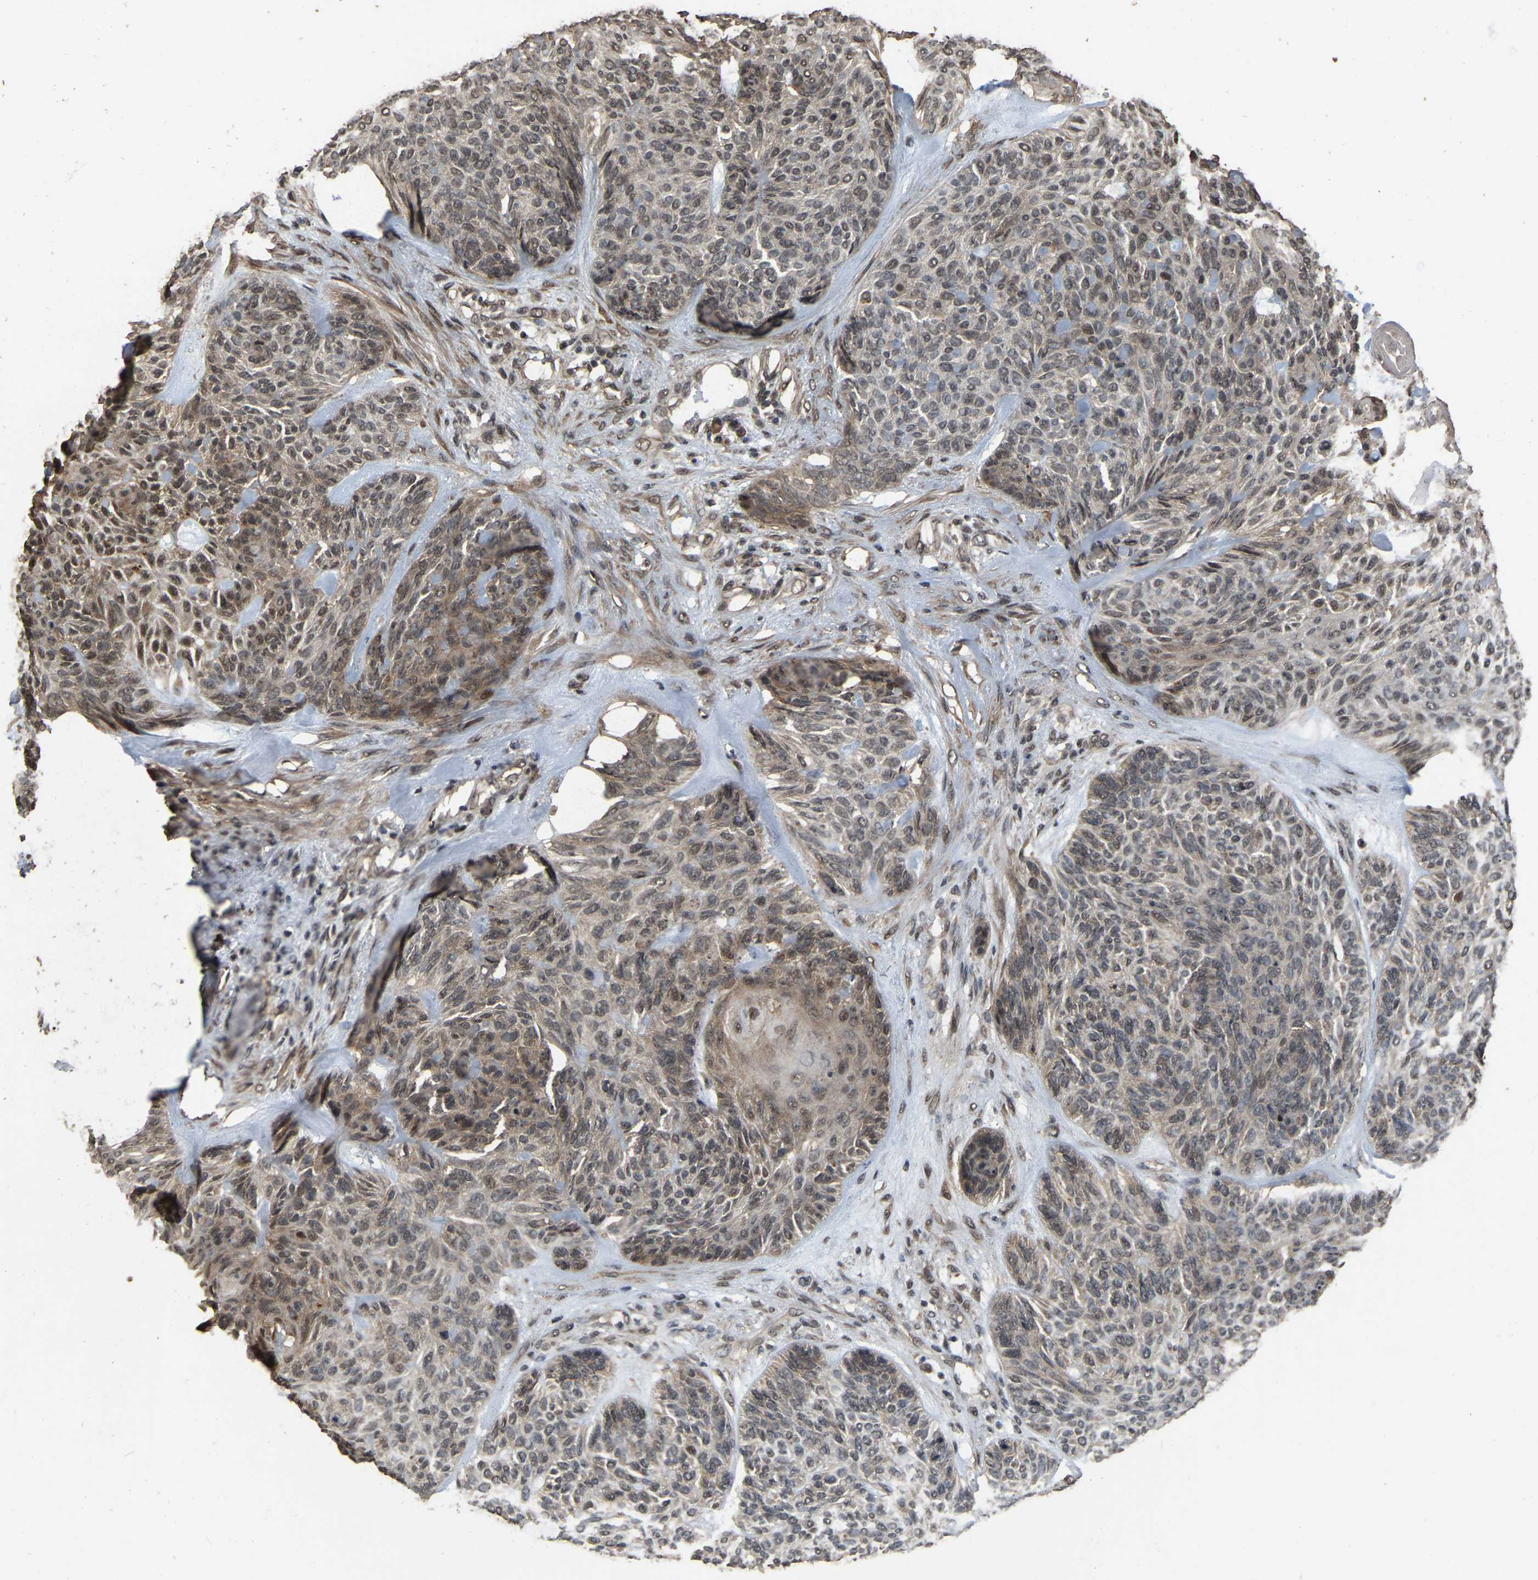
{"staining": {"intensity": "moderate", "quantity": "<25%", "location": "cytoplasmic/membranous,nuclear"}, "tissue": "skin cancer", "cell_type": "Tumor cells", "image_type": "cancer", "snomed": [{"axis": "morphology", "description": "Basal cell carcinoma"}, {"axis": "topography", "description": "Skin"}], "caption": "Immunohistochemistry (IHC) micrograph of neoplastic tissue: skin basal cell carcinoma stained using immunohistochemistry (IHC) reveals low levels of moderate protein expression localized specifically in the cytoplasmic/membranous and nuclear of tumor cells, appearing as a cytoplasmic/membranous and nuclear brown color.", "gene": "ARHGAP23", "patient": {"sex": "male", "age": 55}}